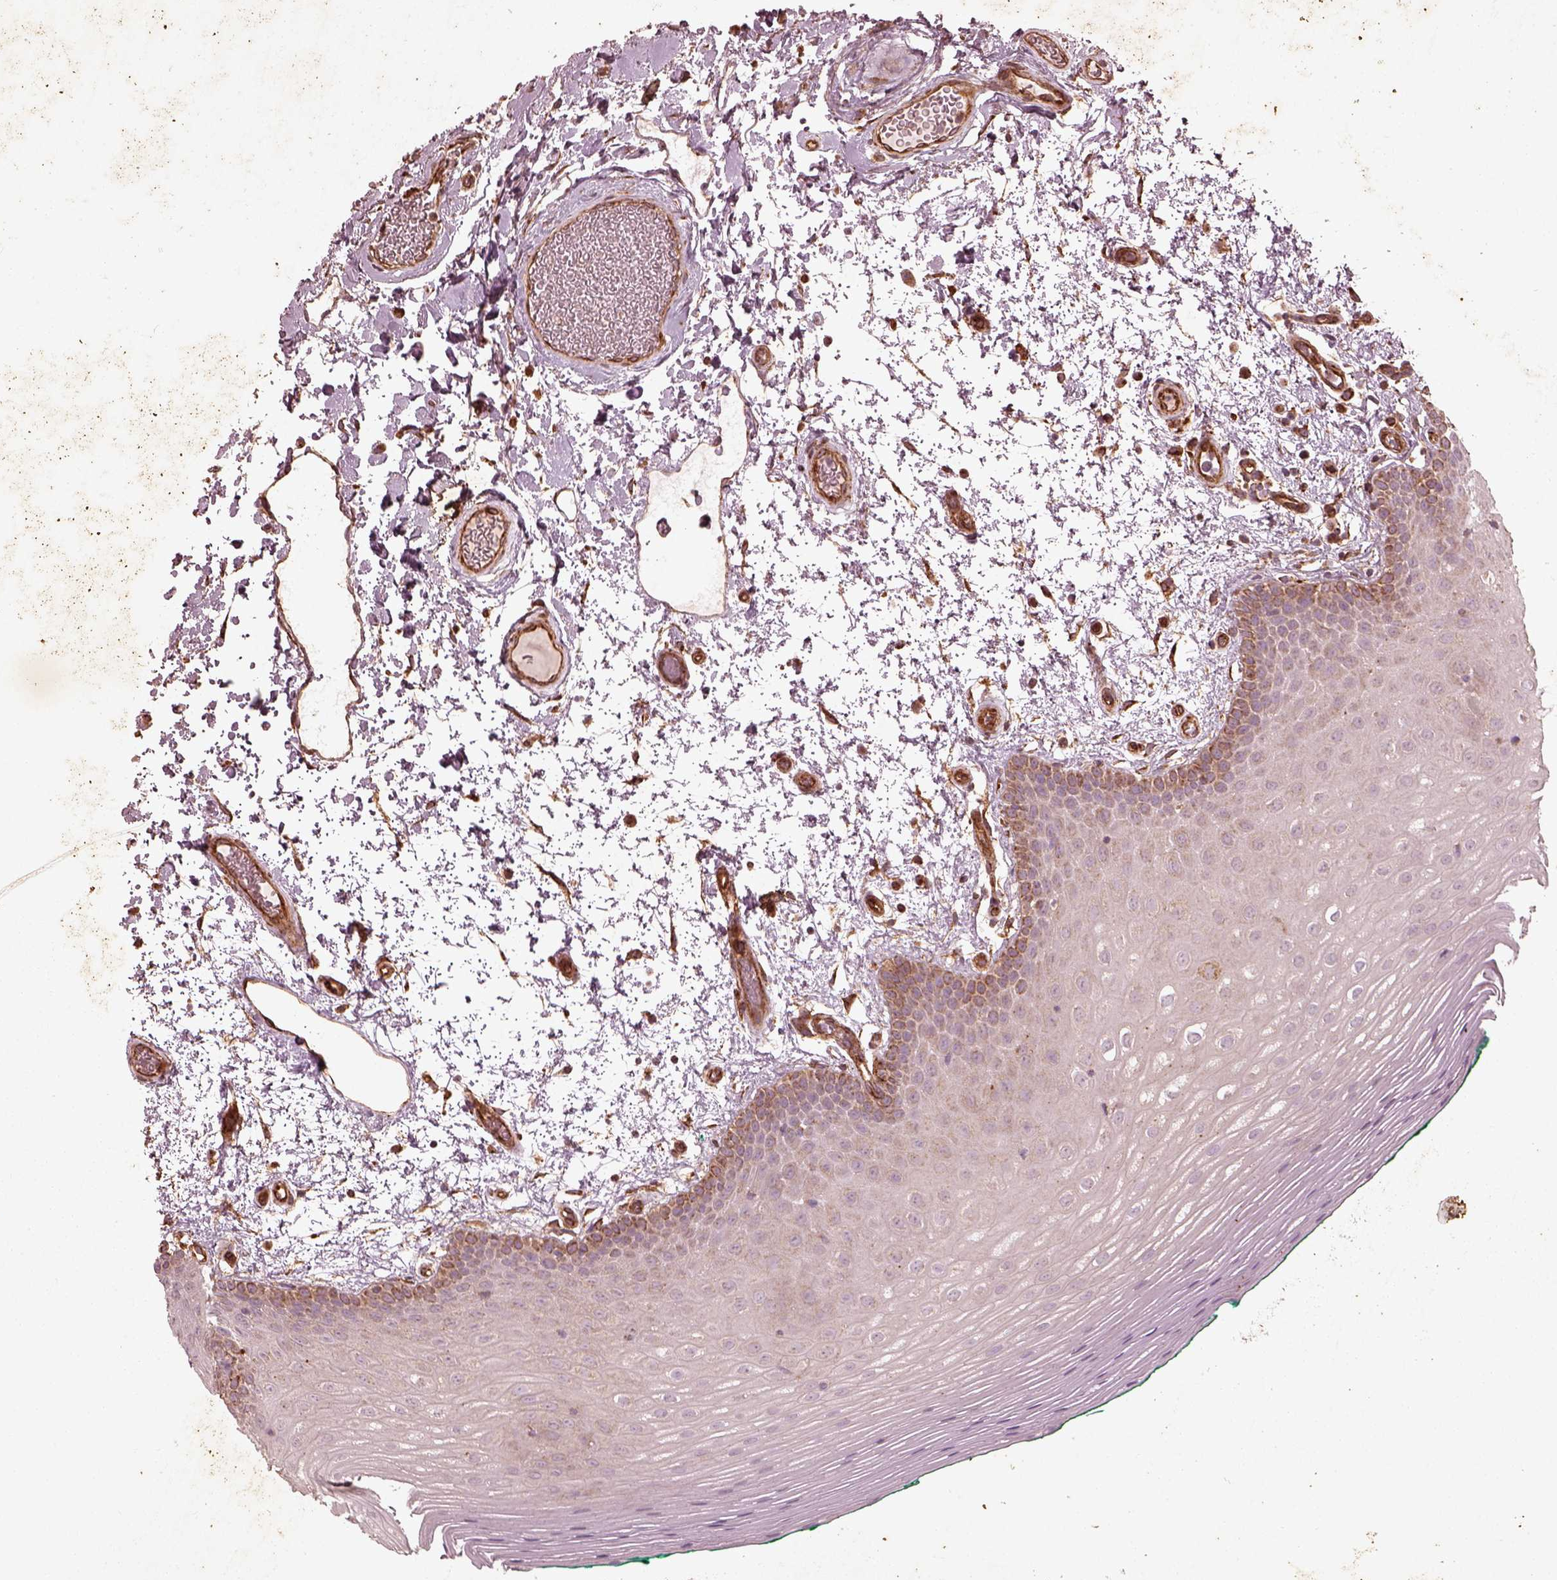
{"staining": {"intensity": "moderate", "quantity": "<25%", "location": "cytoplasmic/membranous"}, "tissue": "oral mucosa", "cell_type": "Squamous epithelial cells", "image_type": "normal", "snomed": [{"axis": "morphology", "description": "Normal tissue, NOS"}, {"axis": "morphology", "description": "Squamous cell carcinoma, NOS"}, {"axis": "topography", "description": "Oral tissue"}, {"axis": "topography", "description": "Head-Neck"}], "caption": "This is an image of immunohistochemistry staining of unremarkable oral mucosa, which shows moderate positivity in the cytoplasmic/membranous of squamous epithelial cells.", "gene": "ENSG00000285130", "patient": {"sex": "male", "age": 78}}